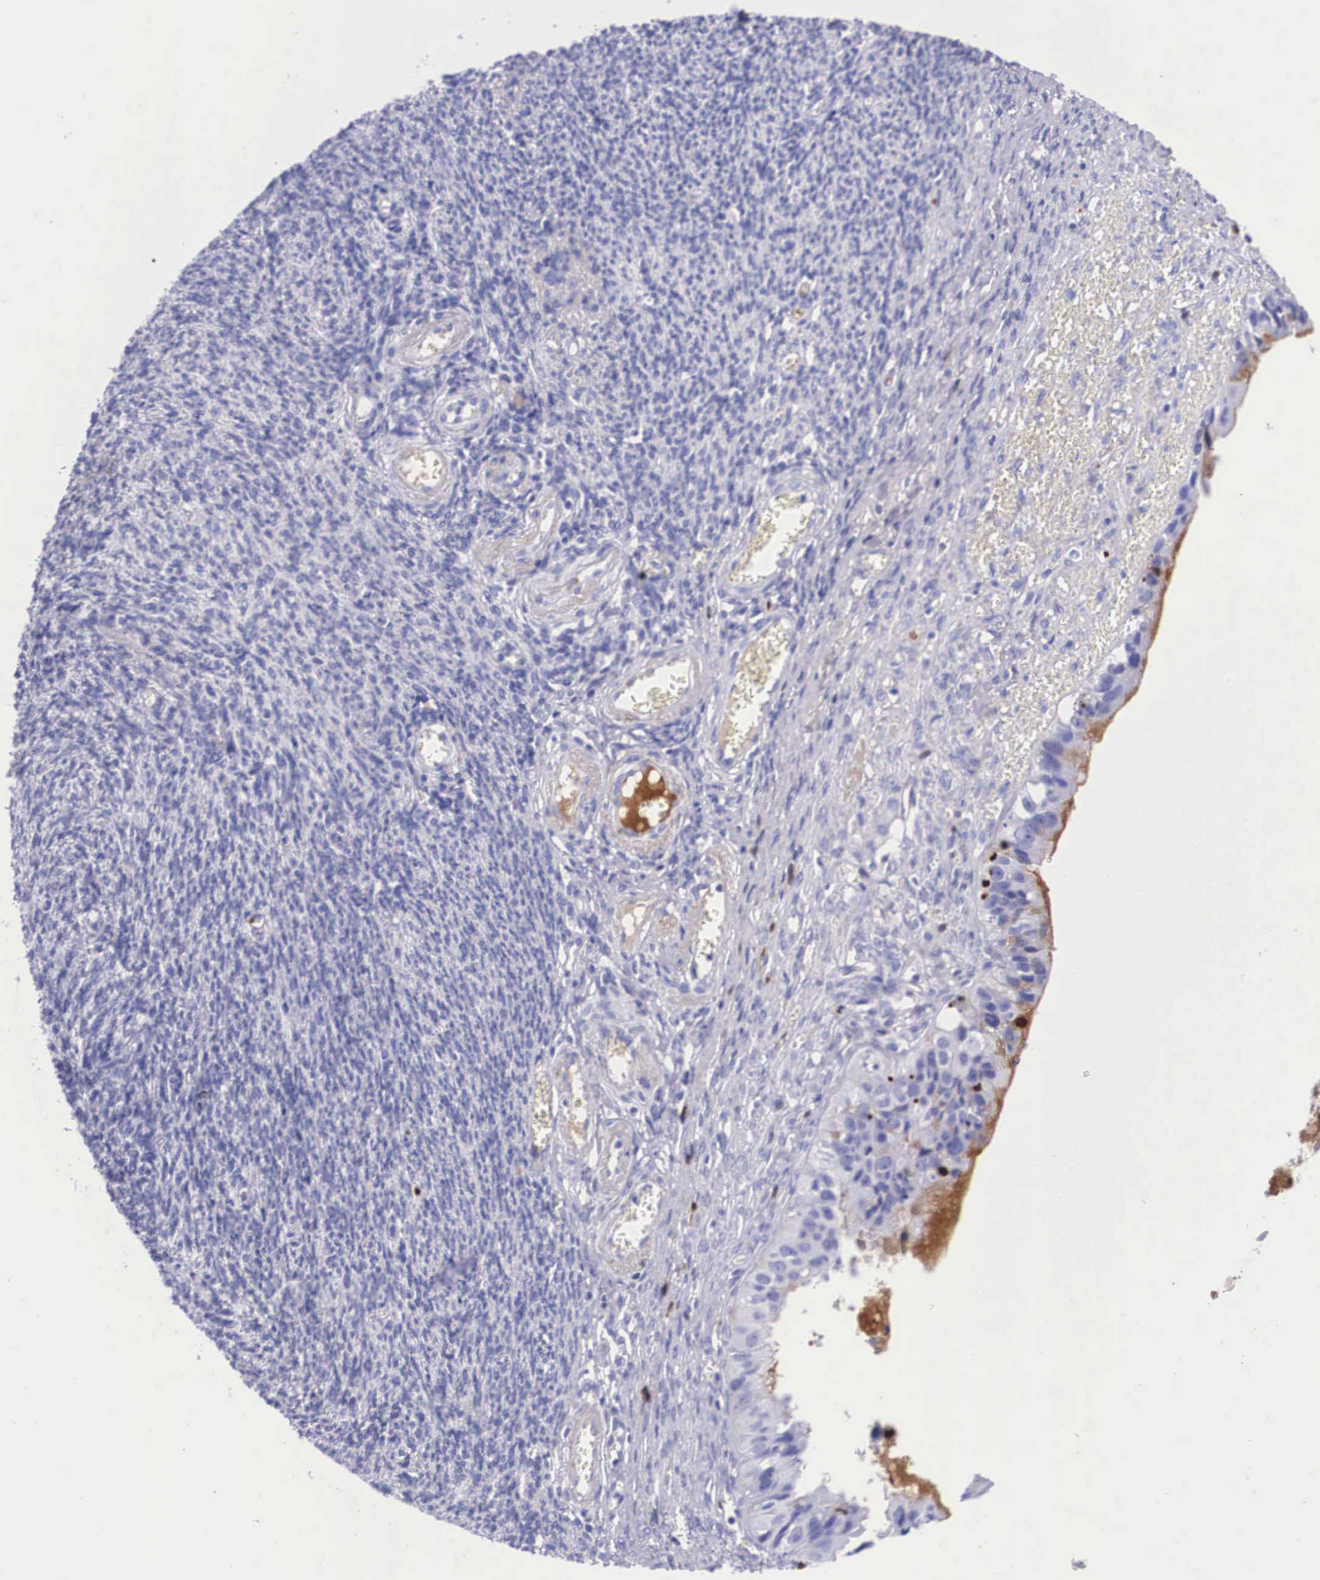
{"staining": {"intensity": "negative", "quantity": "none", "location": "none"}, "tissue": "ovarian cancer", "cell_type": "Tumor cells", "image_type": "cancer", "snomed": [{"axis": "morphology", "description": "Carcinoma, endometroid"}, {"axis": "topography", "description": "Ovary"}], "caption": "Tumor cells show no significant positivity in endometroid carcinoma (ovarian).", "gene": "PLG", "patient": {"sex": "female", "age": 85}}